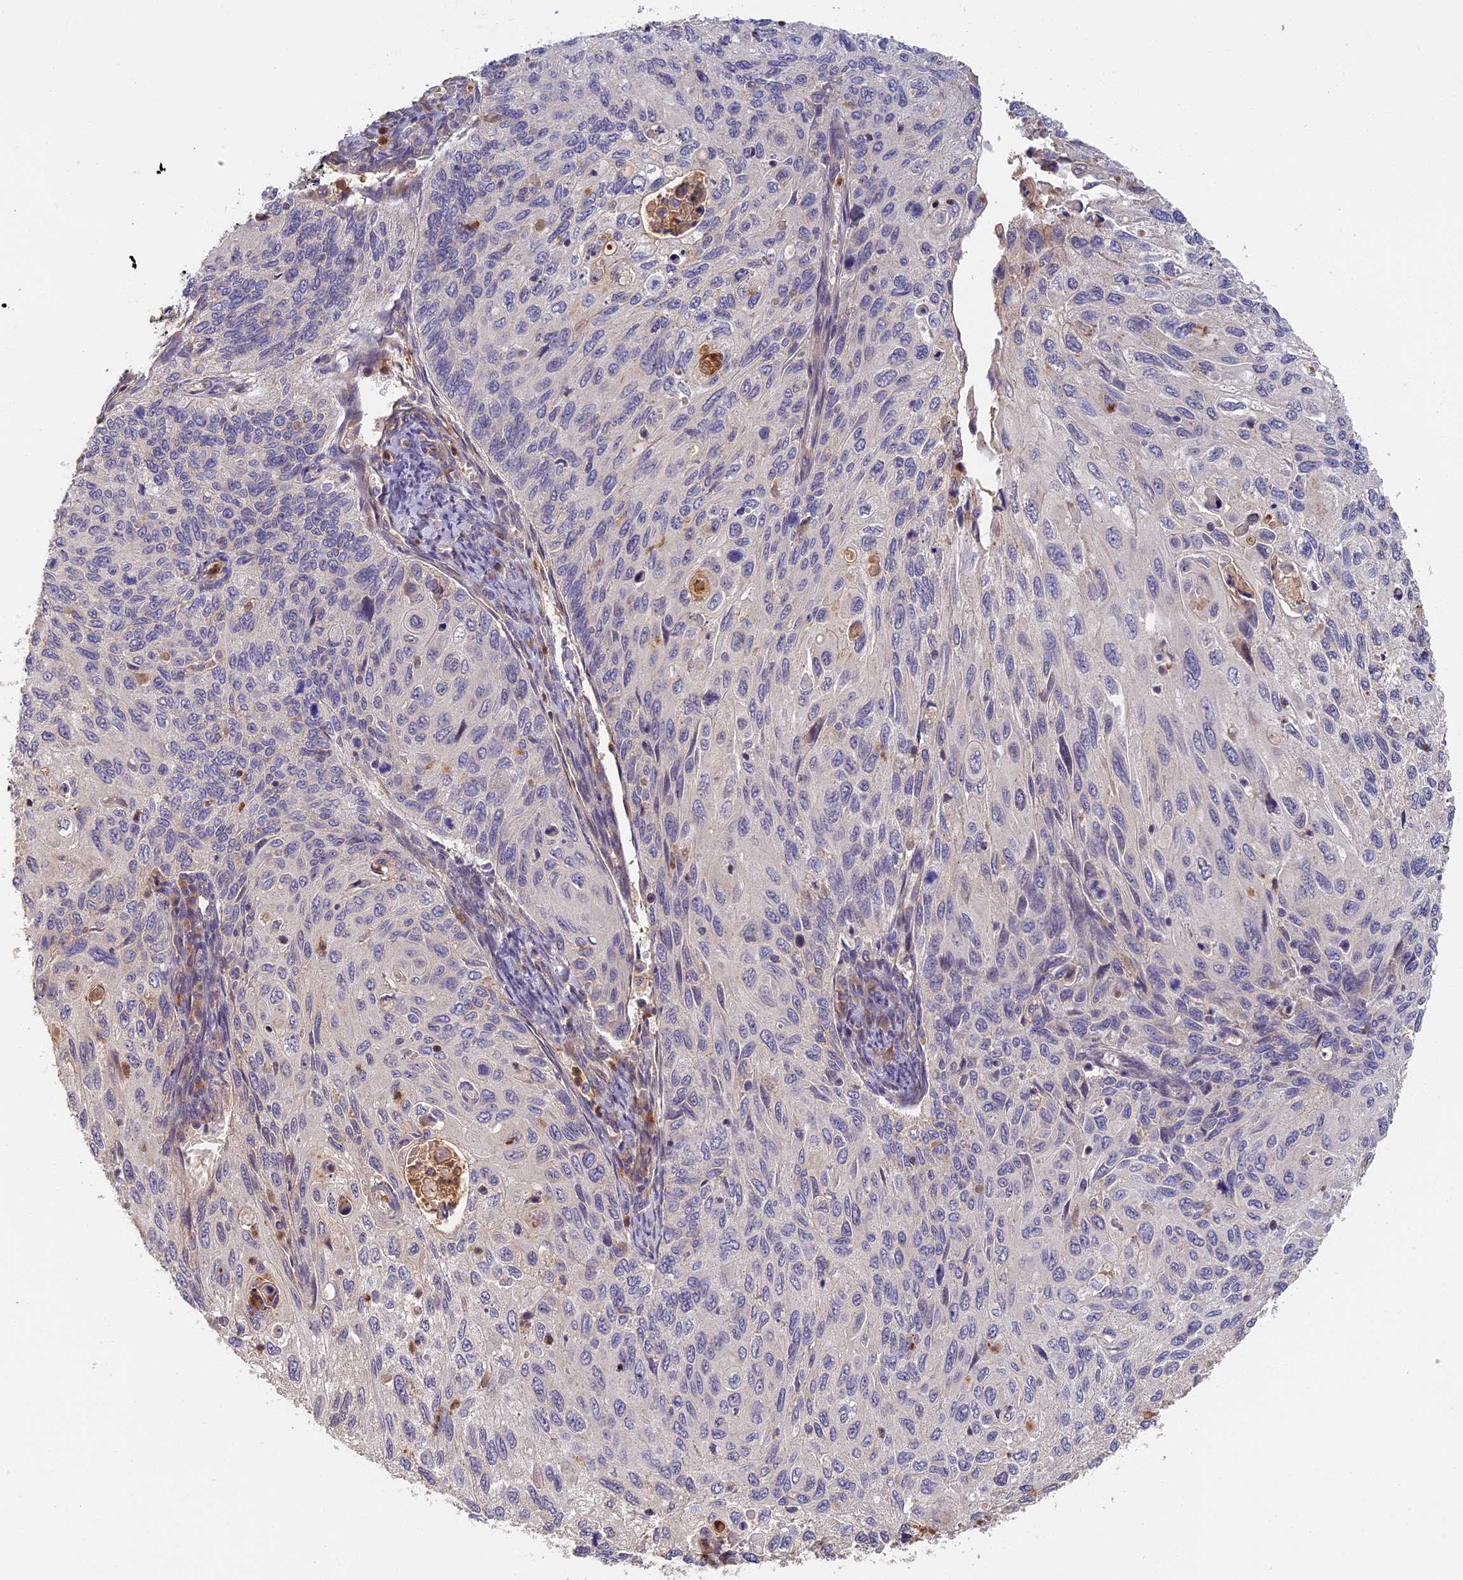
{"staining": {"intensity": "negative", "quantity": "none", "location": "none"}, "tissue": "cervical cancer", "cell_type": "Tumor cells", "image_type": "cancer", "snomed": [{"axis": "morphology", "description": "Squamous cell carcinoma, NOS"}, {"axis": "topography", "description": "Cervix"}], "caption": "Immunohistochemical staining of cervical cancer shows no significant expression in tumor cells.", "gene": "AP4E1", "patient": {"sex": "female", "age": 70}}